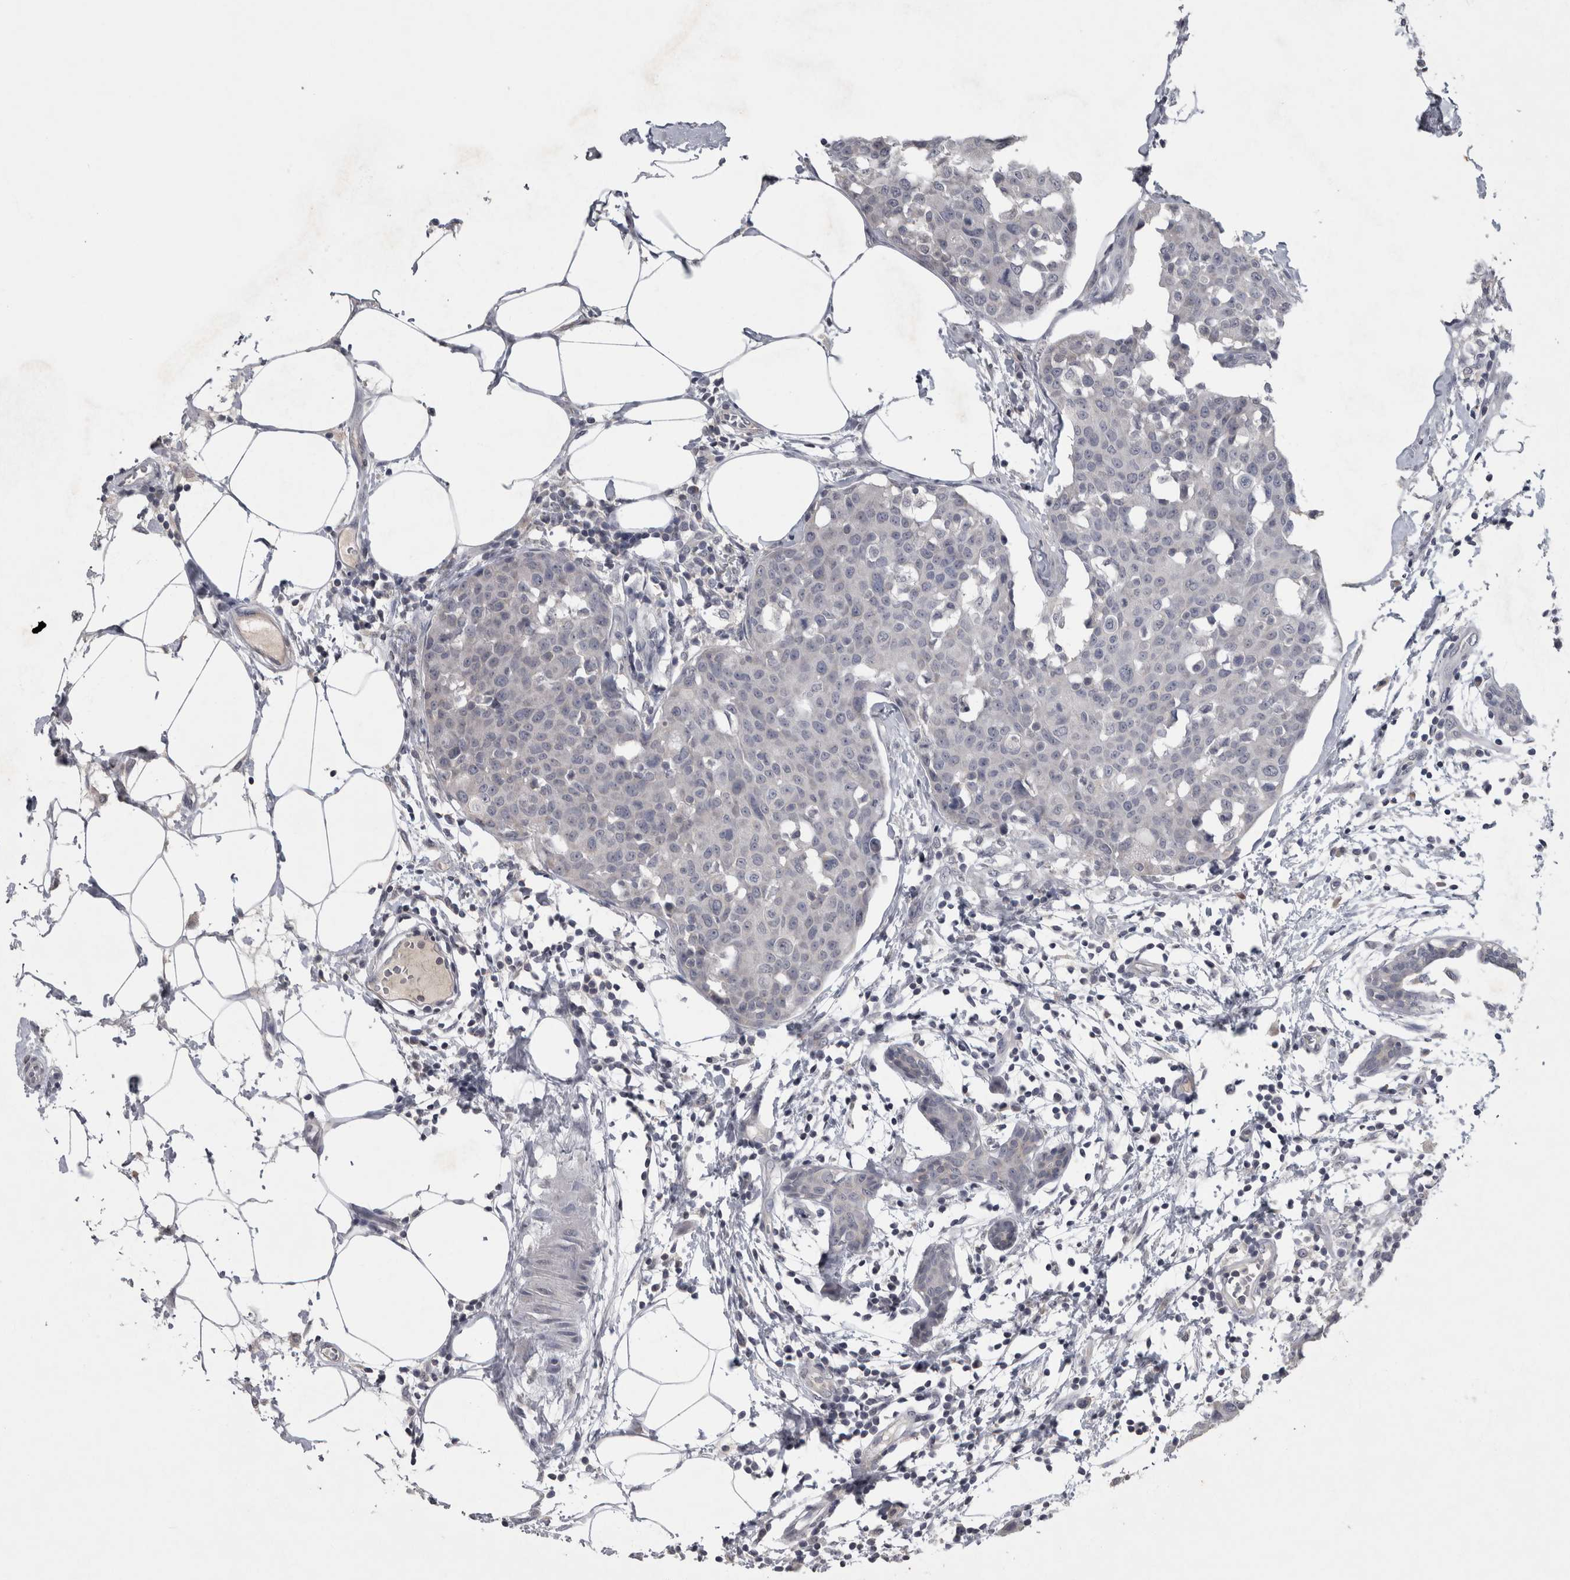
{"staining": {"intensity": "weak", "quantity": ">75%", "location": "cytoplasmic/membranous"}, "tissue": "breast cancer", "cell_type": "Tumor cells", "image_type": "cancer", "snomed": [{"axis": "morphology", "description": "Normal tissue, NOS"}, {"axis": "morphology", "description": "Duct carcinoma"}, {"axis": "topography", "description": "Breast"}], "caption": "Weak cytoplasmic/membranous staining for a protein is appreciated in approximately >75% of tumor cells of breast cancer using immunohistochemistry (IHC).", "gene": "WNT7A", "patient": {"sex": "female", "age": 37}}